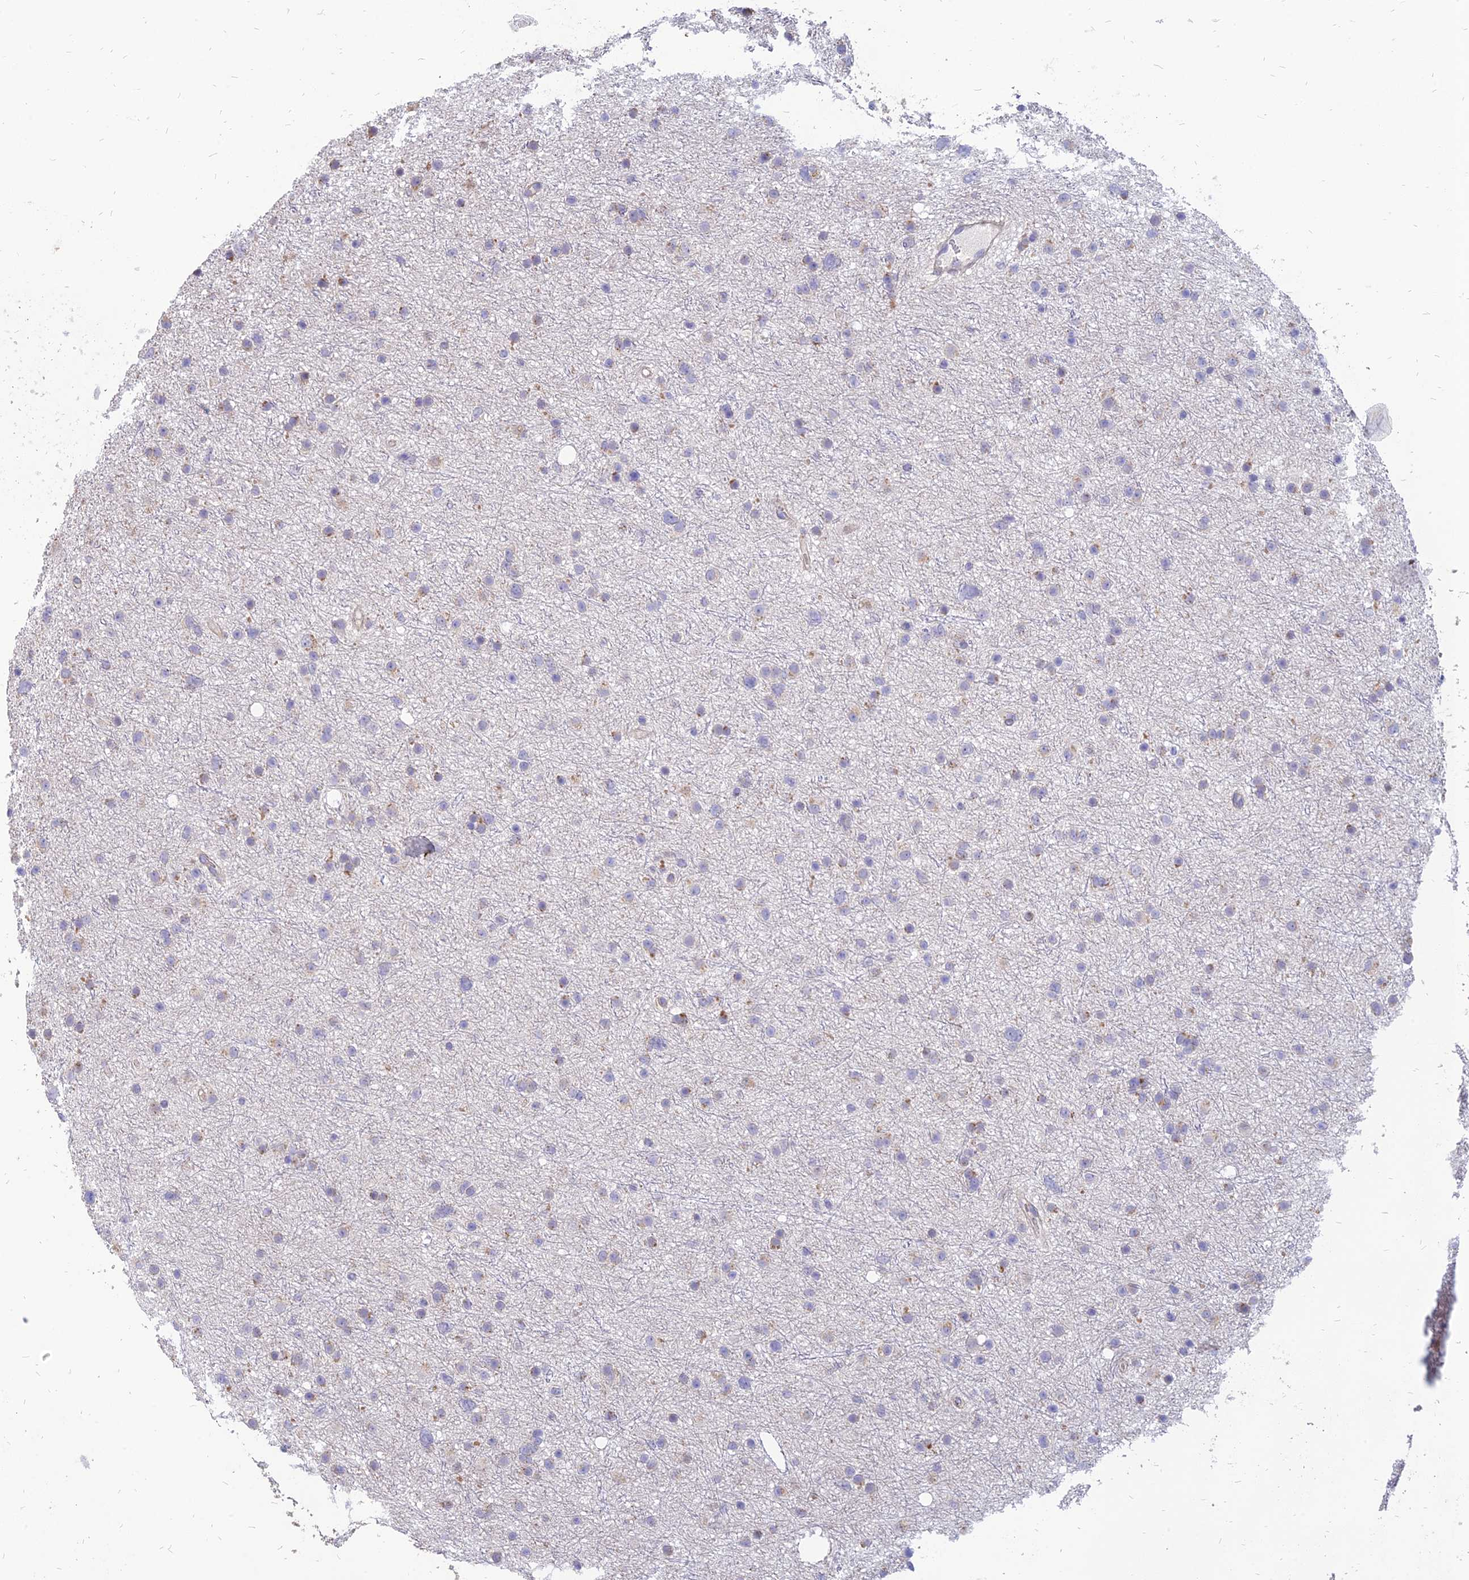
{"staining": {"intensity": "moderate", "quantity": "<25%", "location": "cytoplasmic/membranous"}, "tissue": "glioma", "cell_type": "Tumor cells", "image_type": "cancer", "snomed": [{"axis": "morphology", "description": "Glioma, malignant, Low grade"}, {"axis": "topography", "description": "Cerebral cortex"}], "caption": "This histopathology image shows glioma stained with immunohistochemistry (IHC) to label a protein in brown. The cytoplasmic/membranous of tumor cells show moderate positivity for the protein. Nuclei are counter-stained blue.", "gene": "ST3GAL6", "patient": {"sex": "female", "age": 39}}